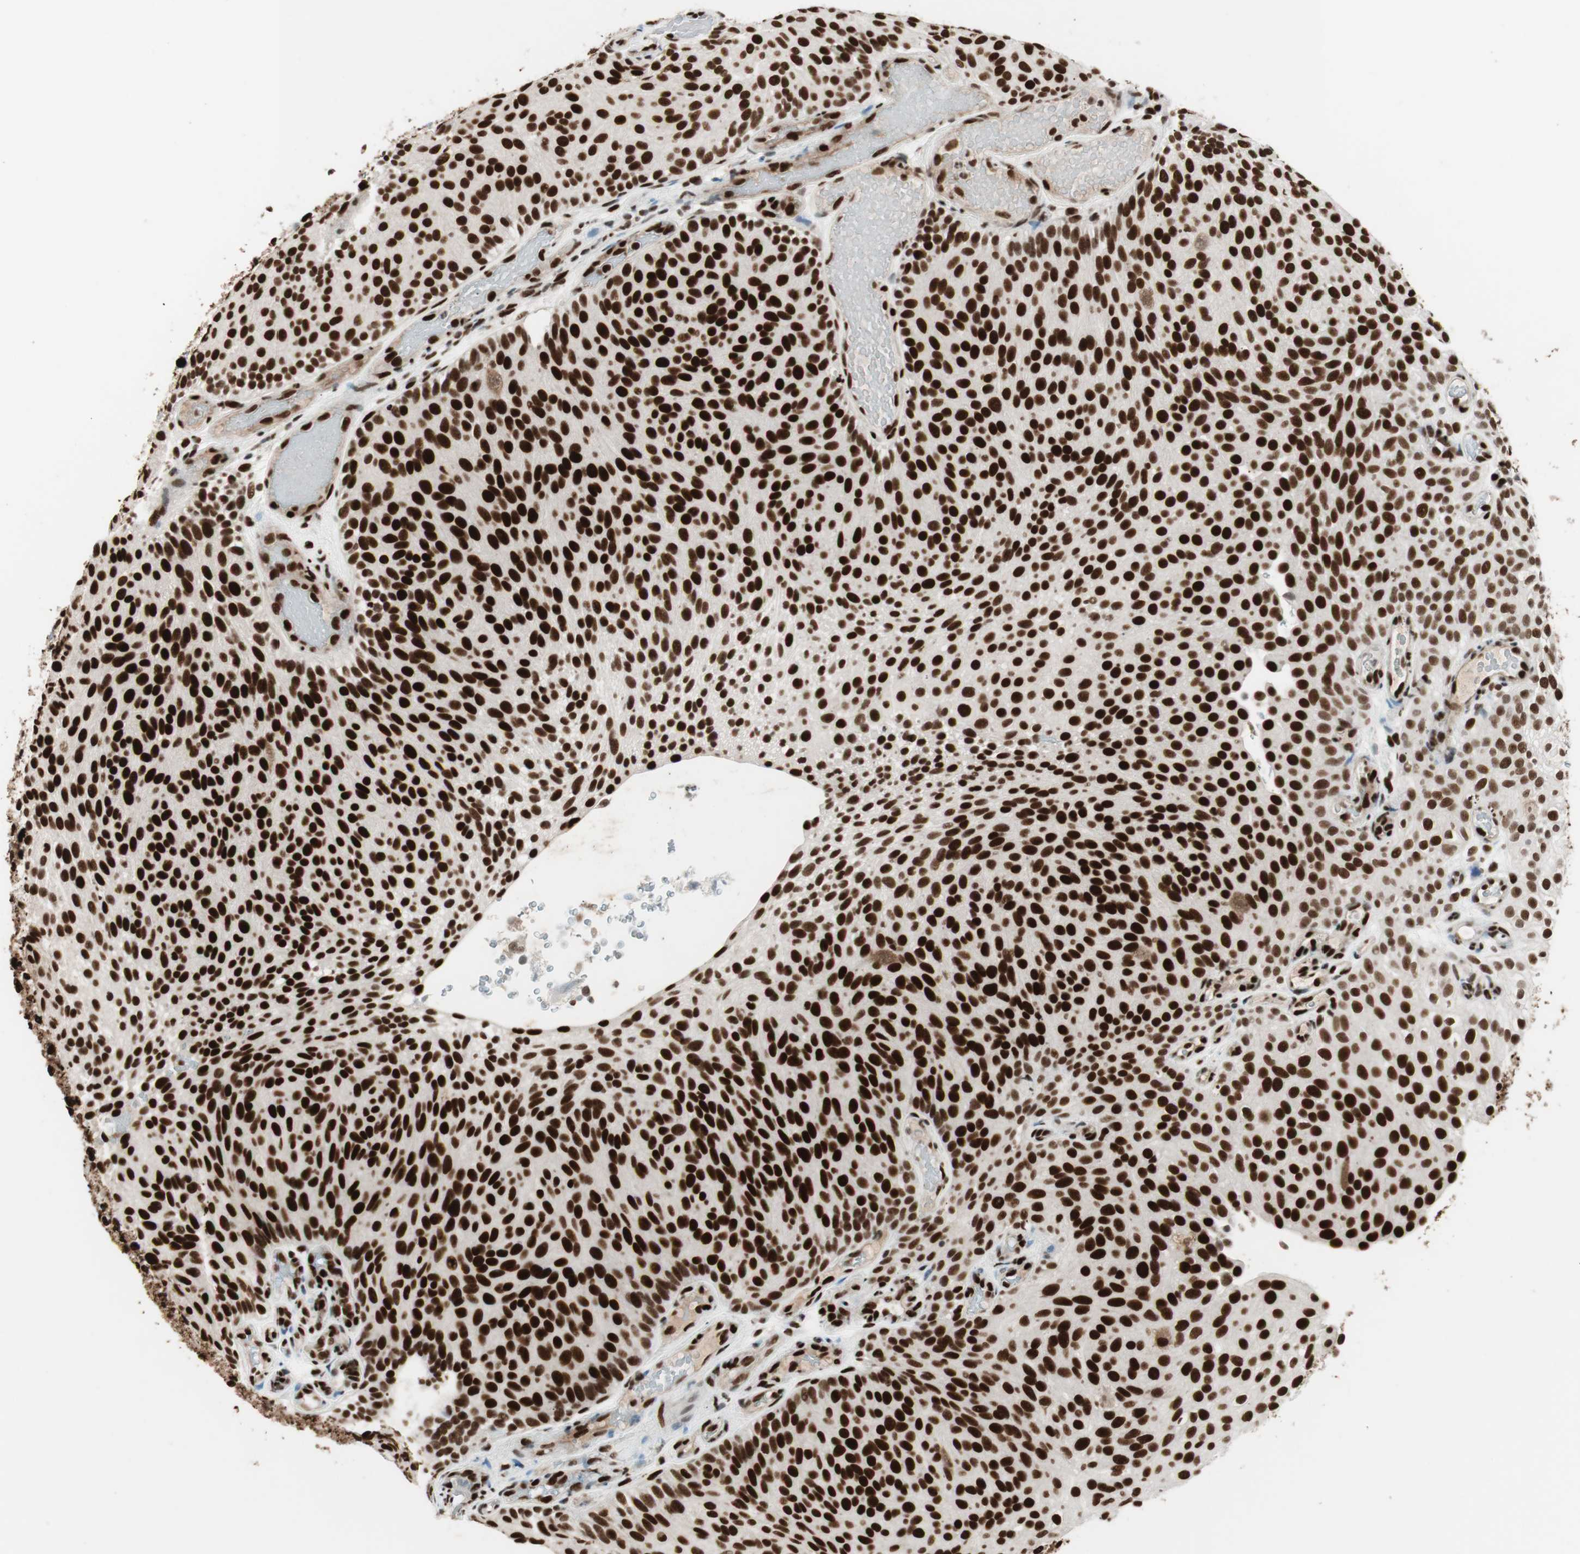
{"staining": {"intensity": "strong", "quantity": ">75%", "location": "nuclear"}, "tissue": "urothelial cancer", "cell_type": "Tumor cells", "image_type": "cancer", "snomed": [{"axis": "morphology", "description": "Urothelial carcinoma, Low grade"}, {"axis": "topography", "description": "Urinary bladder"}], "caption": "The photomicrograph demonstrates immunohistochemical staining of urothelial carcinoma (low-grade). There is strong nuclear staining is present in approximately >75% of tumor cells.", "gene": "PSME3", "patient": {"sex": "male", "age": 78}}